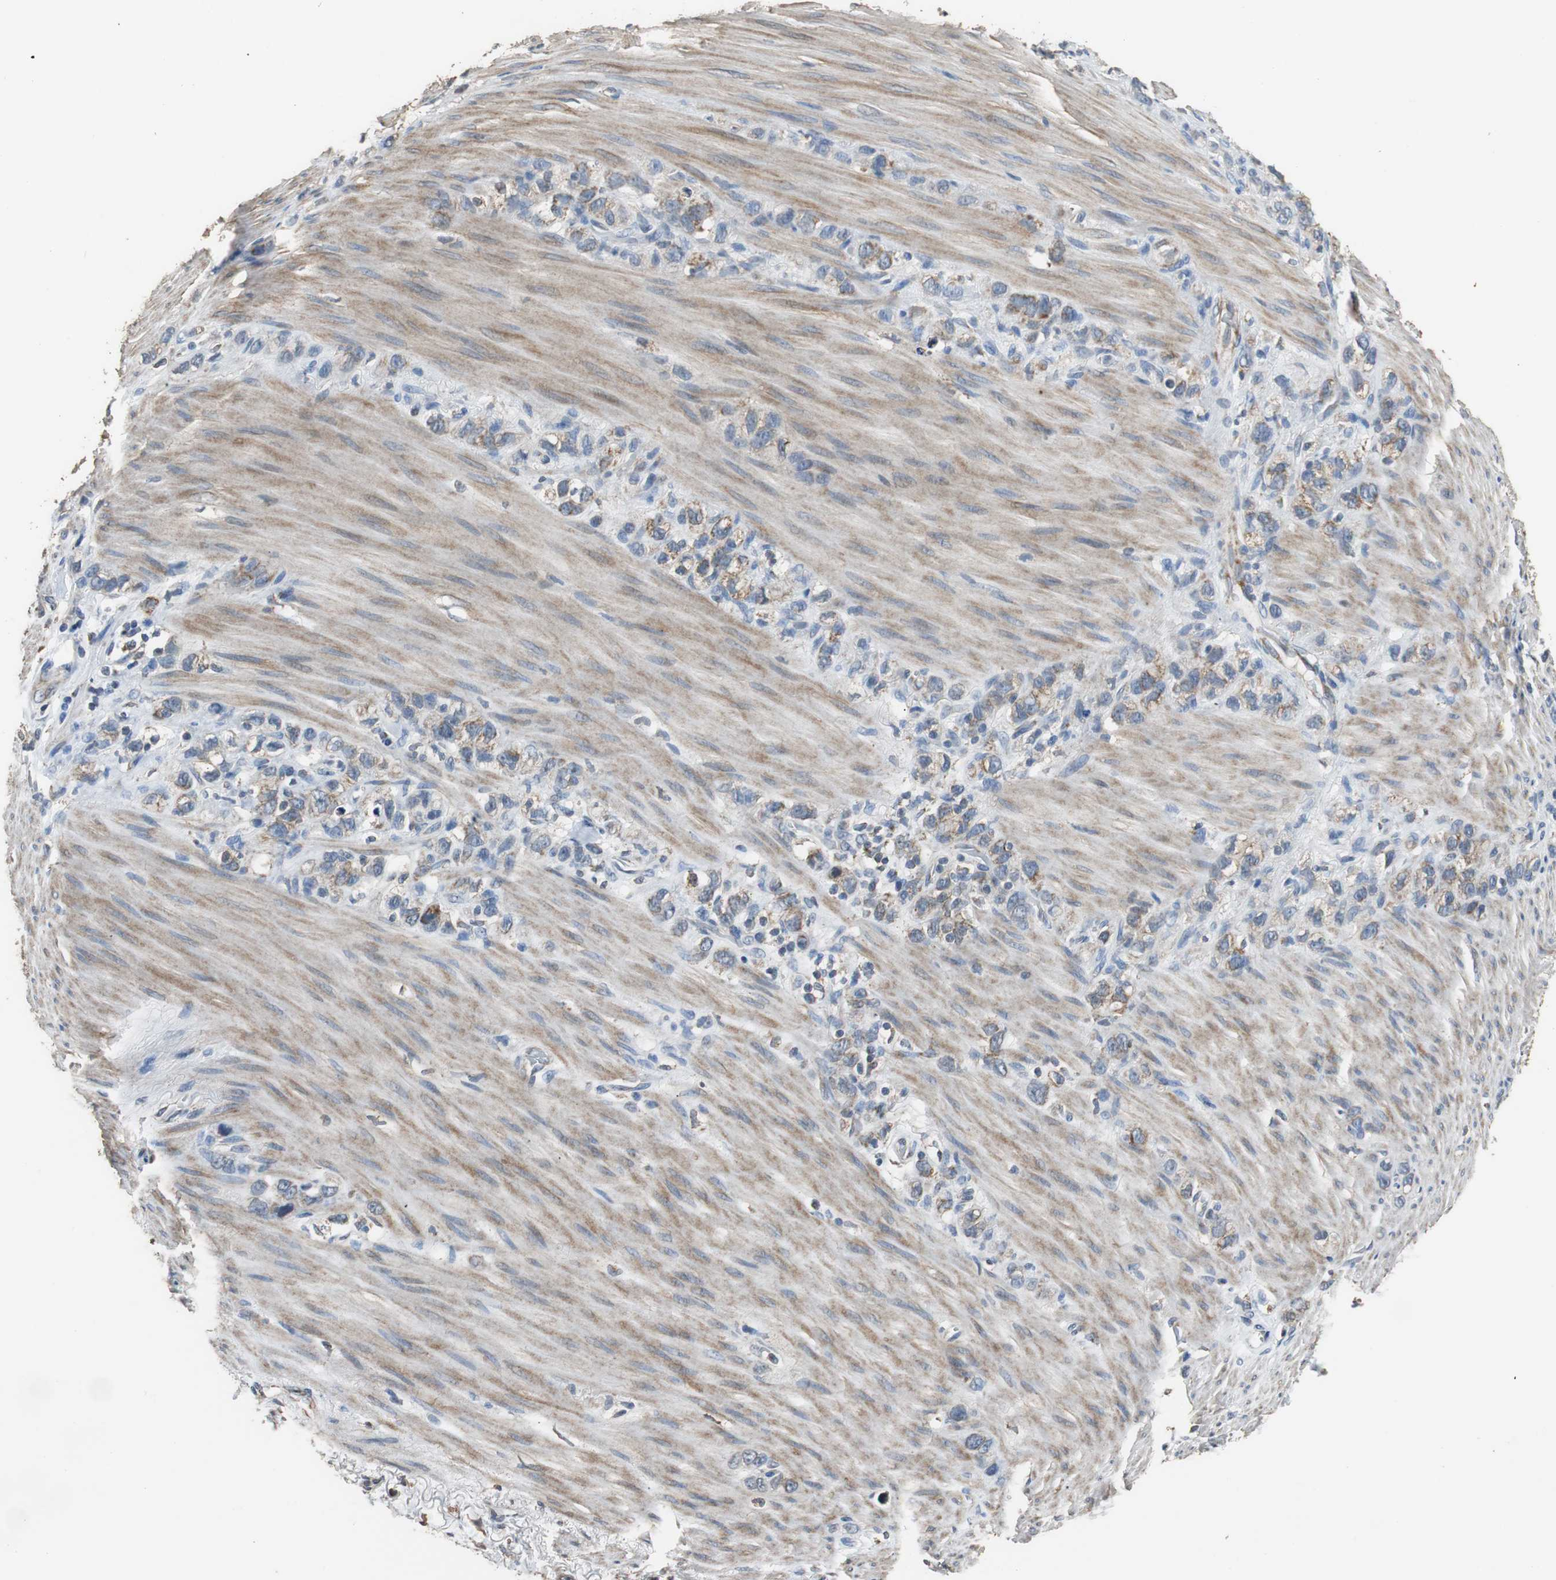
{"staining": {"intensity": "moderate", "quantity": "25%-75%", "location": "cytoplasmic/membranous"}, "tissue": "stomach cancer", "cell_type": "Tumor cells", "image_type": "cancer", "snomed": [{"axis": "morphology", "description": "Normal tissue, NOS"}, {"axis": "morphology", "description": "Adenocarcinoma, NOS"}, {"axis": "morphology", "description": "Adenocarcinoma, High grade"}, {"axis": "topography", "description": "Stomach, upper"}, {"axis": "topography", "description": "Stomach"}], "caption": "Tumor cells display moderate cytoplasmic/membranous expression in about 25%-75% of cells in stomach cancer (adenocarcinoma).", "gene": "HMGCL", "patient": {"sex": "female", "age": 65}}